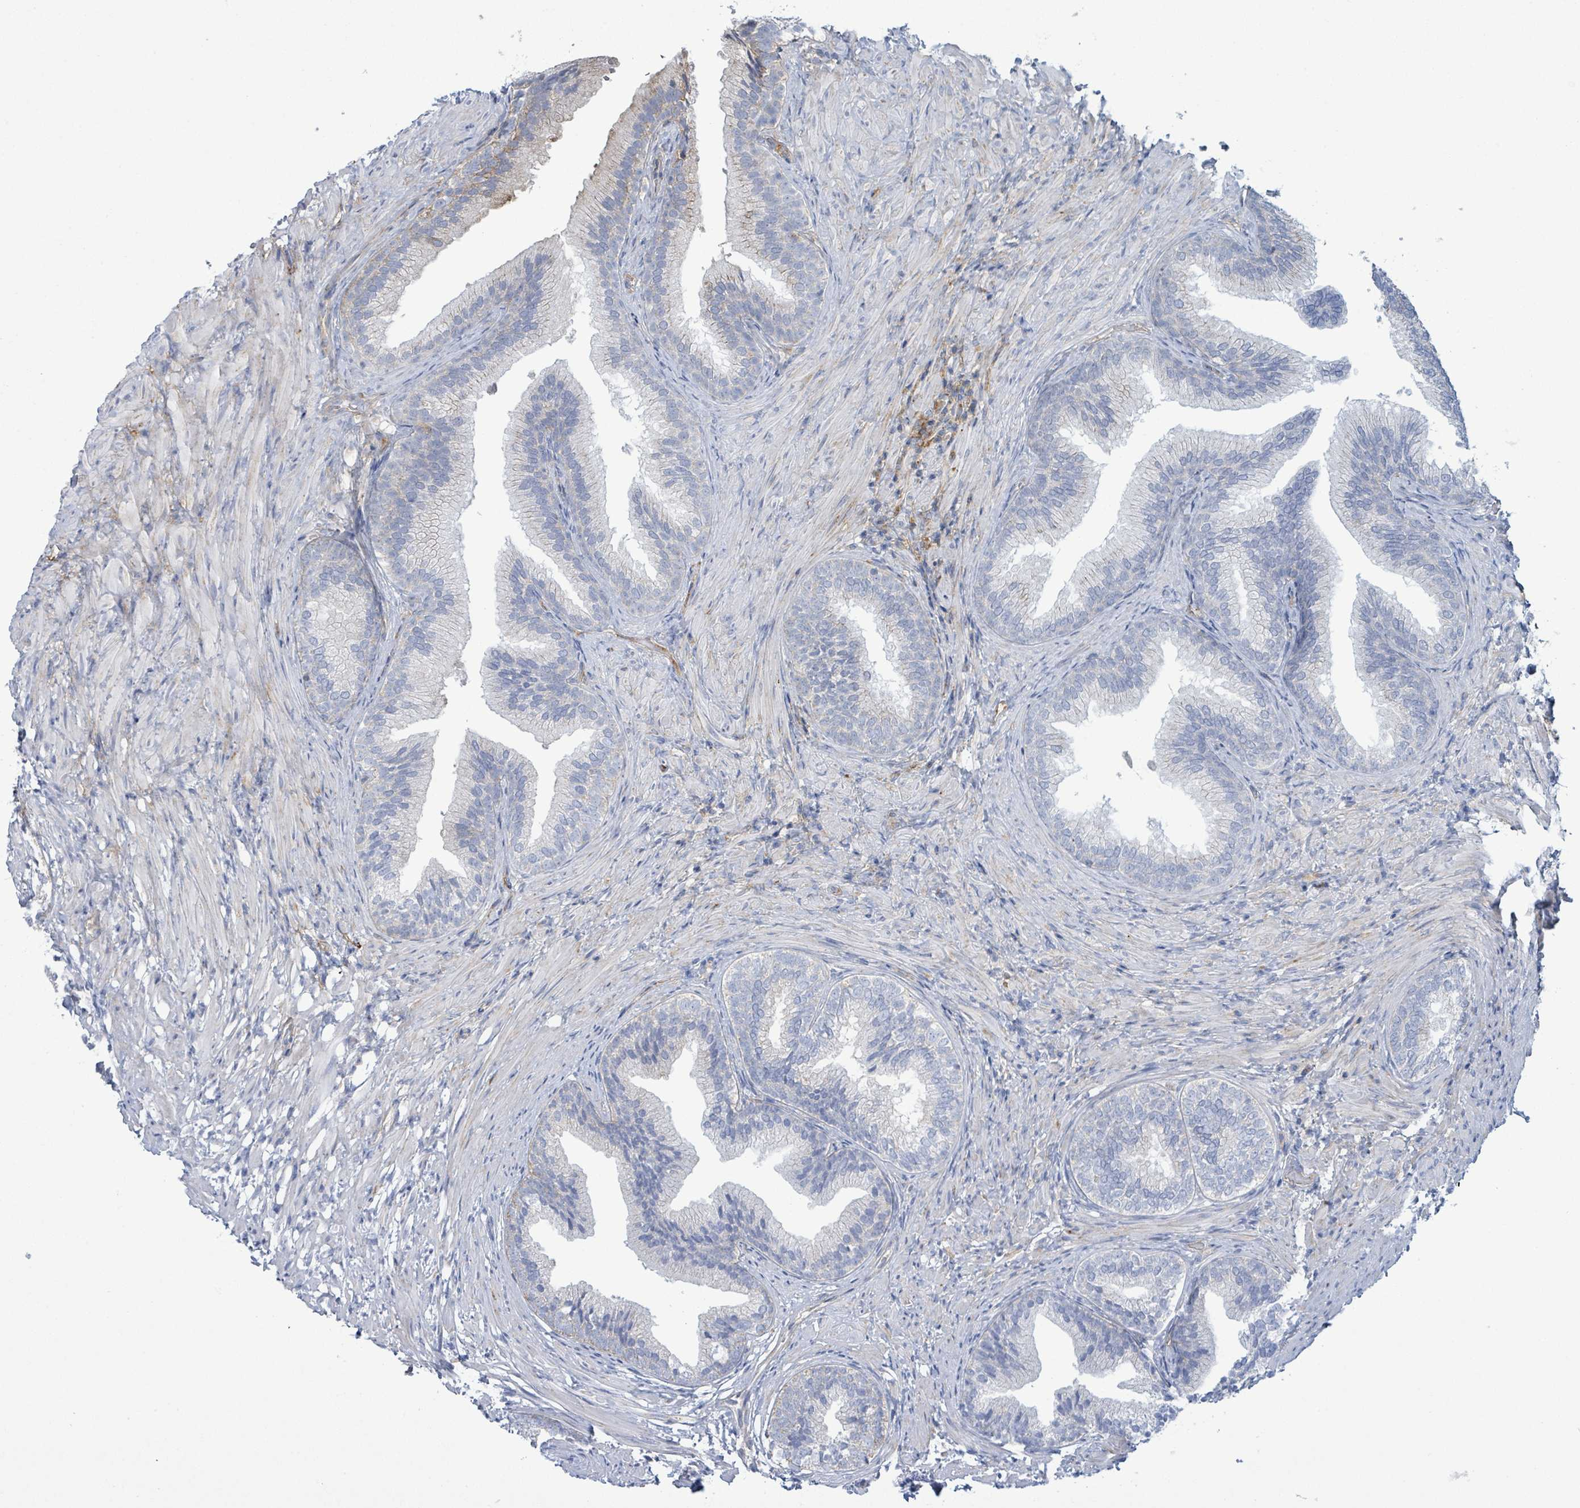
{"staining": {"intensity": "strong", "quantity": "<25%", "location": "cytoplasmic/membranous"}, "tissue": "prostate", "cell_type": "Glandular cells", "image_type": "normal", "snomed": [{"axis": "morphology", "description": "Normal tissue, NOS"}, {"axis": "topography", "description": "Prostate"}], "caption": "Normal prostate shows strong cytoplasmic/membranous staining in approximately <25% of glandular cells, visualized by immunohistochemistry.", "gene": "EGFL7", "patient": {"sex": "male", "age": 76}}